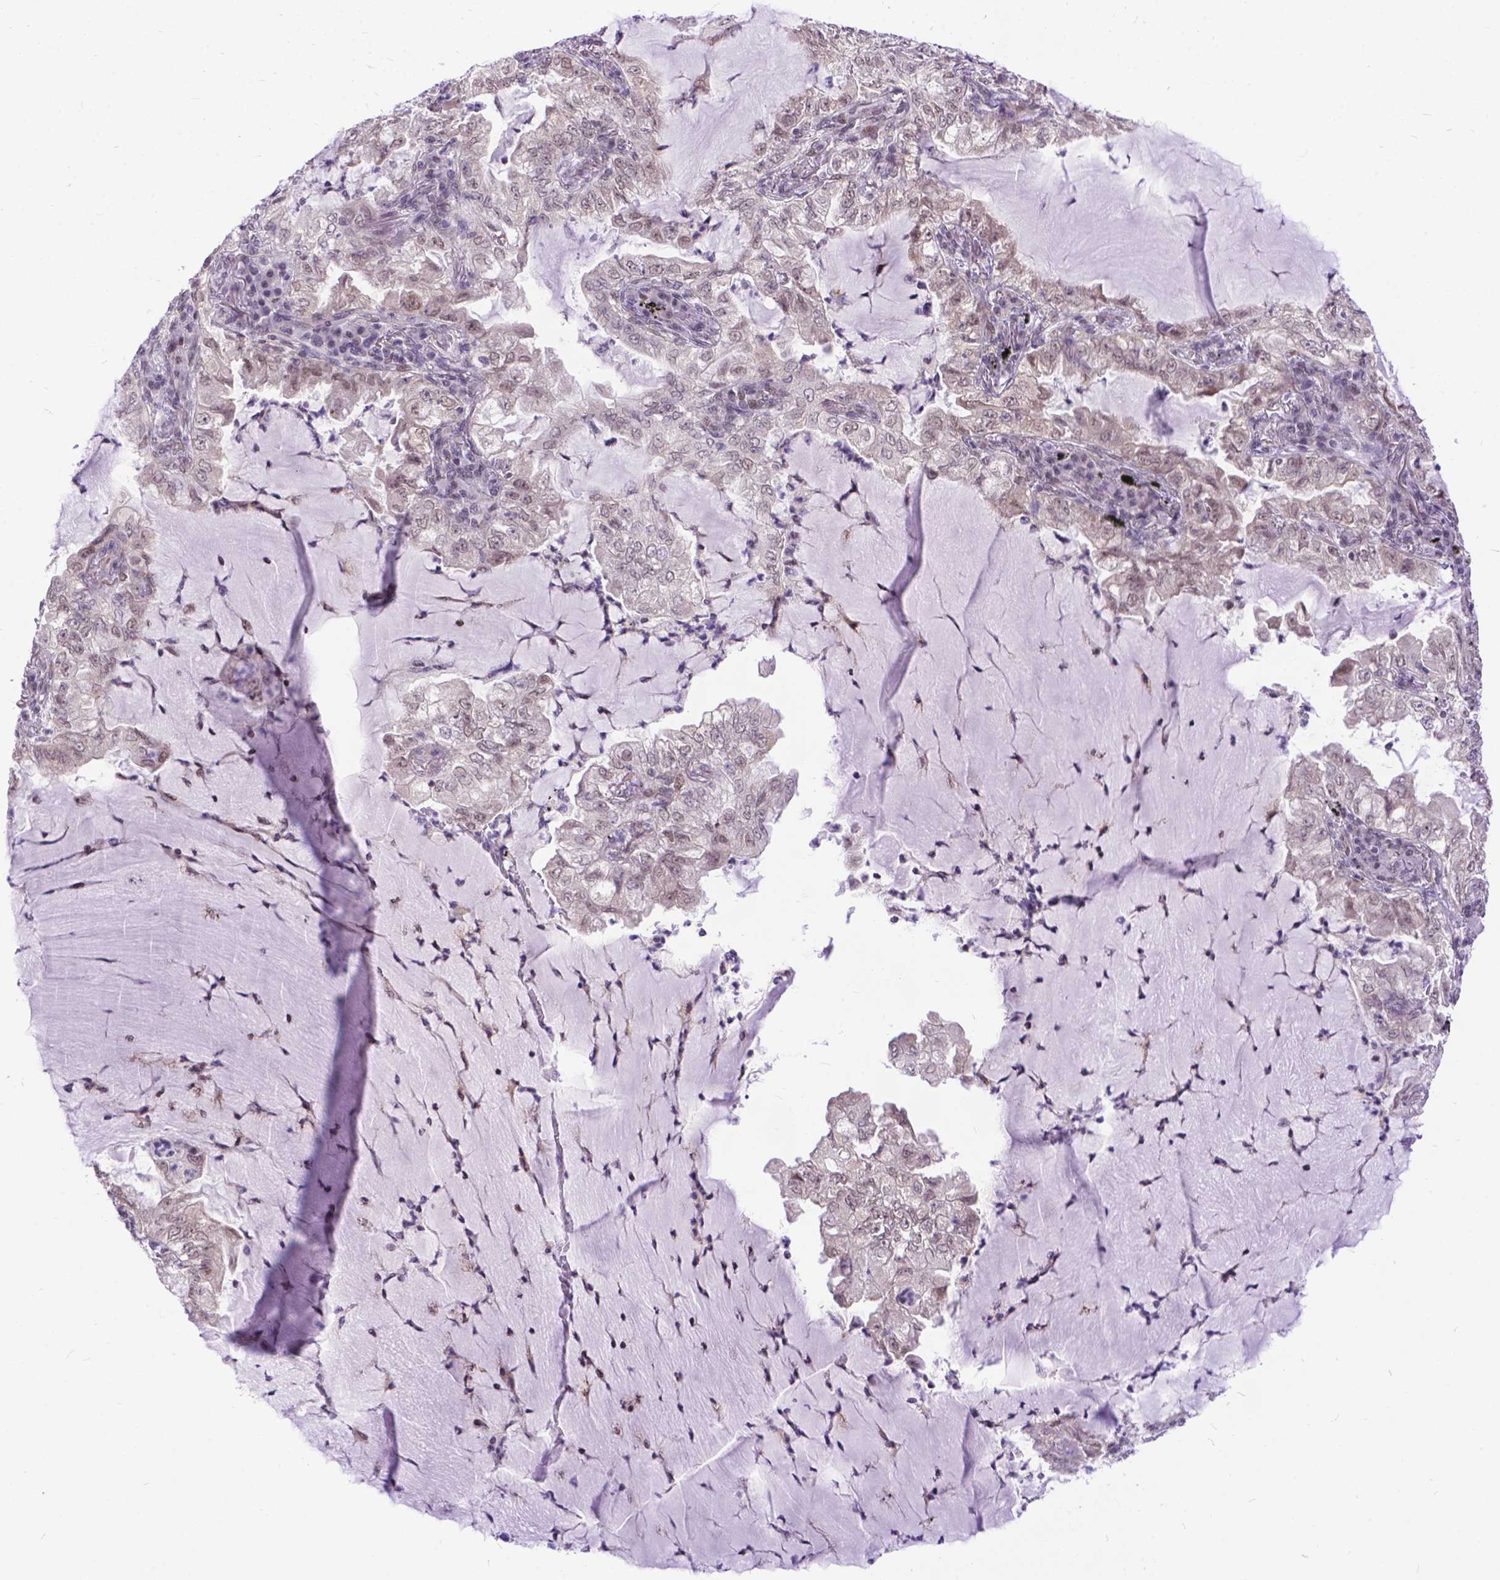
{"staining": {"intensity": "weak", "quantity": "25%-75%", "location": "cytoplasmic/membranous,nuclear"}, "tissue": "lung cancer", "cell_type": "Tumor cells", "image_type": "cancer", "snomed": [{"axis": "morphology", "description": "Adenocarcinoma, NOS"}, {"axis": "topography", "description": "Lung"}], "caption": "Tumor cells display weak cytoplasmic/membranous and nuclear staining in approximately 25%-75% of cells in lung adenocarcinoma.", "gene": "FAM124B", "patient": {"sex": "female", "age": 73}}